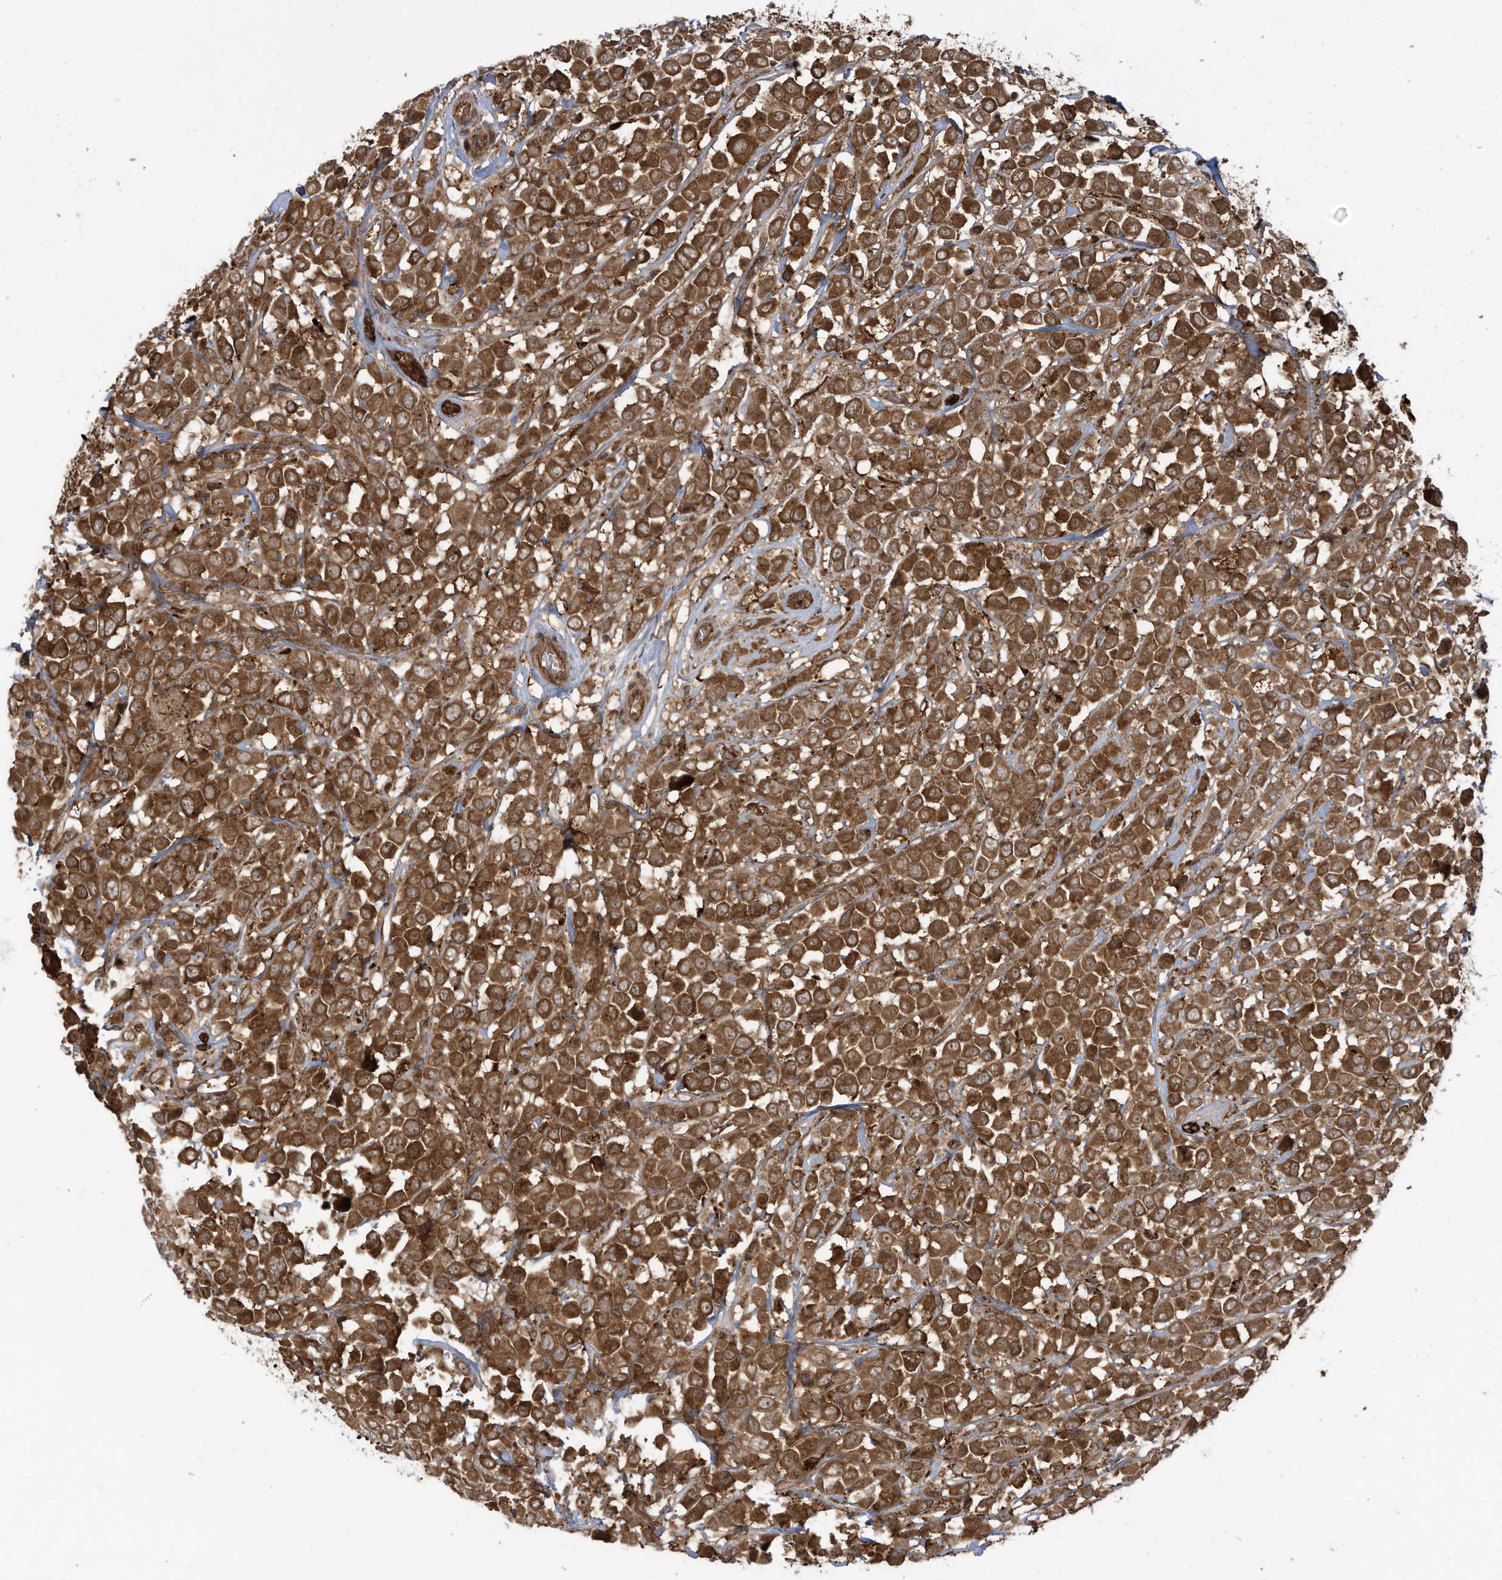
{"staining": {"intensity": "moderate", "quantity": ">75%", "location": "cytoplasmic/membranous"}, "tissue": "breast cancer", "cell_type": "Tumor cells", "image_type": "cancer", "snomed": [{"axis": "morphology", "description": "Duct carcinoma"}, {"axis": "topography", "description": "Breast"}], "caption": "There is medium levels of moderate cytoplasmic/membranous expression in tumor cells of breast cancer (infiltrating ductal carcinoma), as demonstrated by immunohistochemical staining (brown color).", "gene": "TRIM67", "patient": {"sex": "female", "age": 61}}